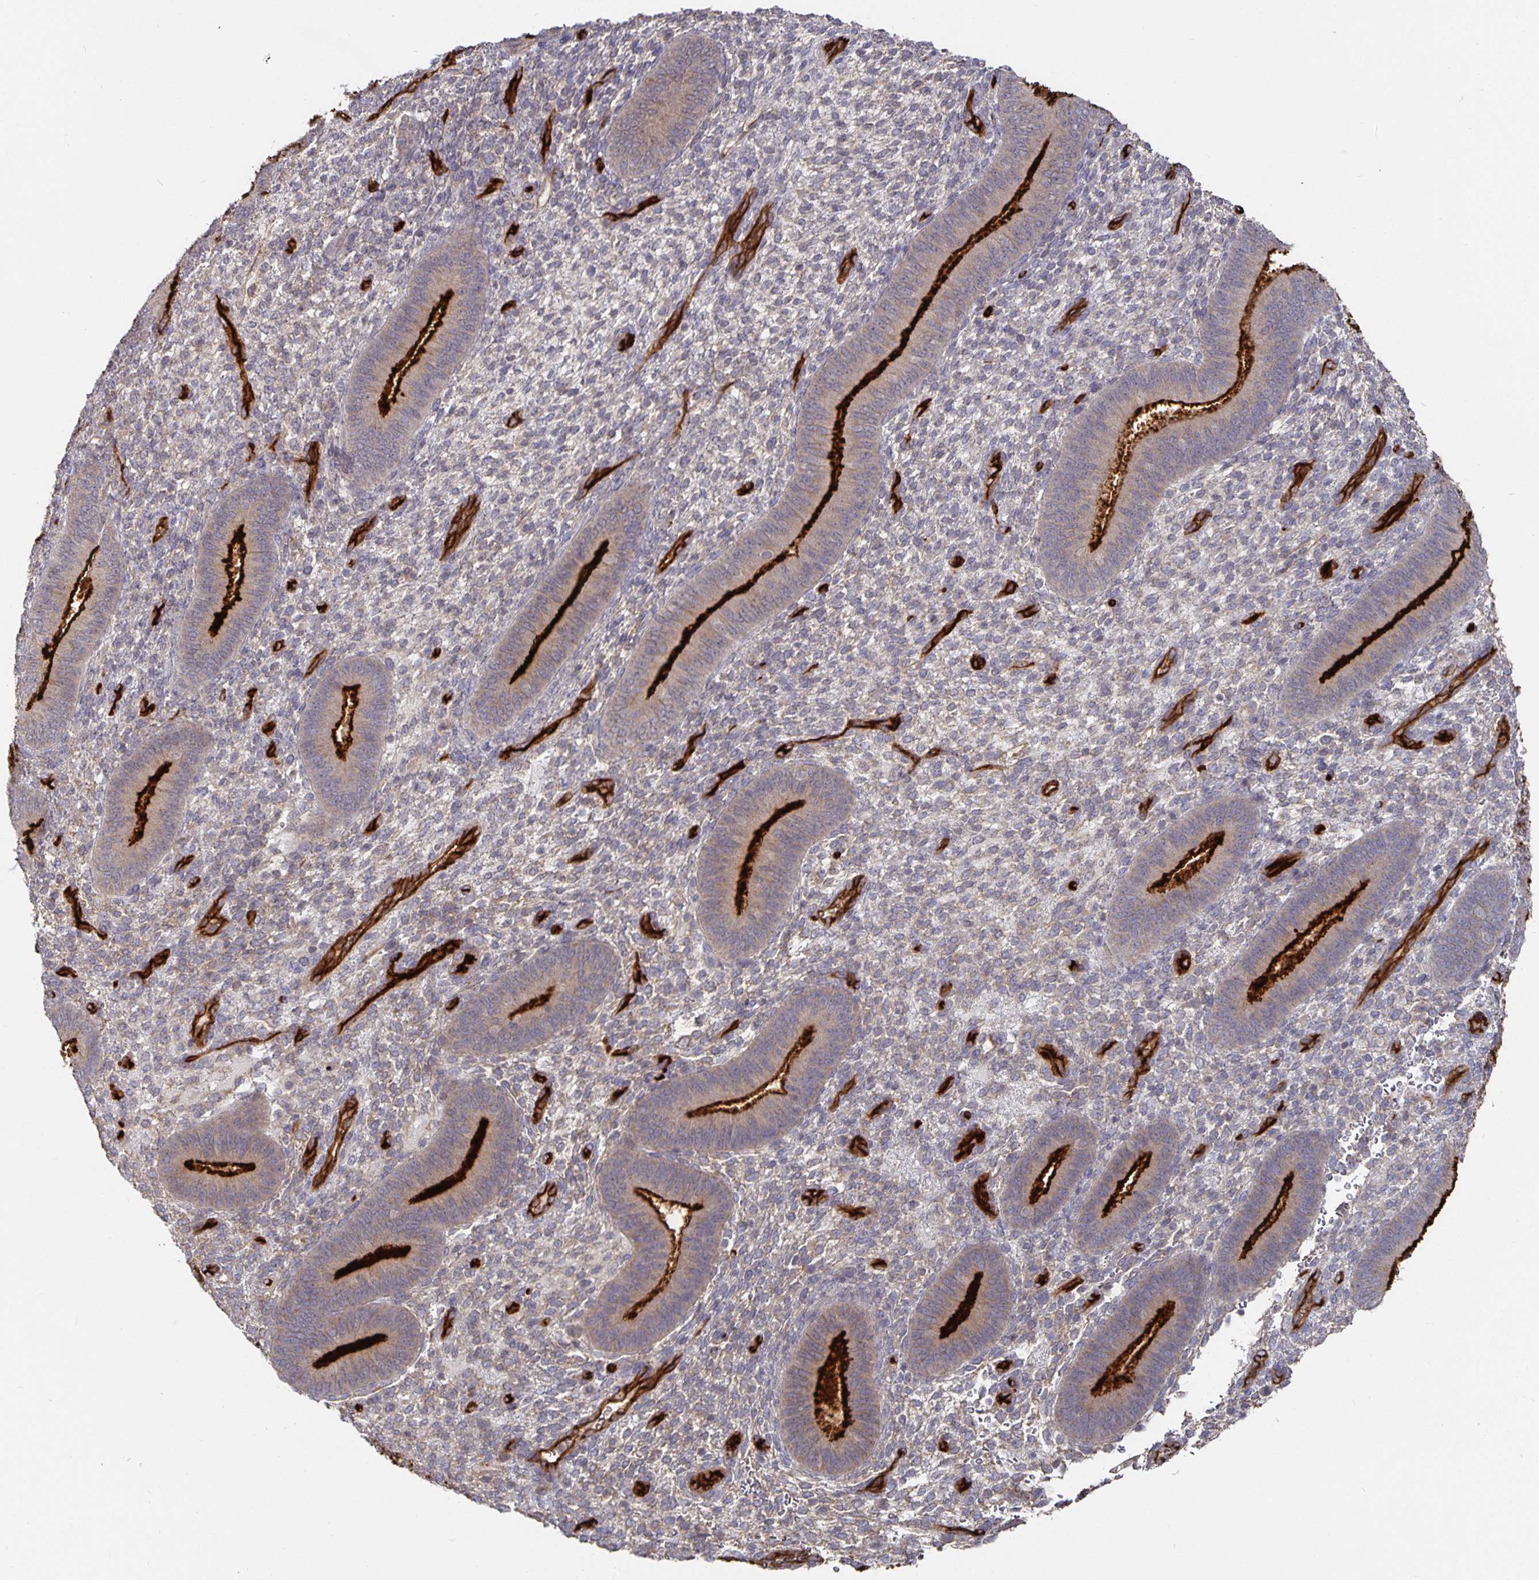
{"staining": {"intensity": "negative", "quantity": "none", "location": "none"}, "tissue": "endometrium", "cell_type": "Cells in endometrial stroma", "image_type": "normal", "snomed": [{"axis": "morphology", "description": "Normal tissue, NOS"}, {"axis": "topography", "description": "Endometrium"}], "caption": "High power microscopy micrograph of an IHC histopathology image of benign endometrium, revealing no significant staining in cells in endometrial stroma. (Brightfield microscopy of DAB (3,3'-diaminobenzidine) immunohistochemistry (IHC) at high magnification).", "gene": "PODXL", "patient": {"sex": "female", "age": 39}}